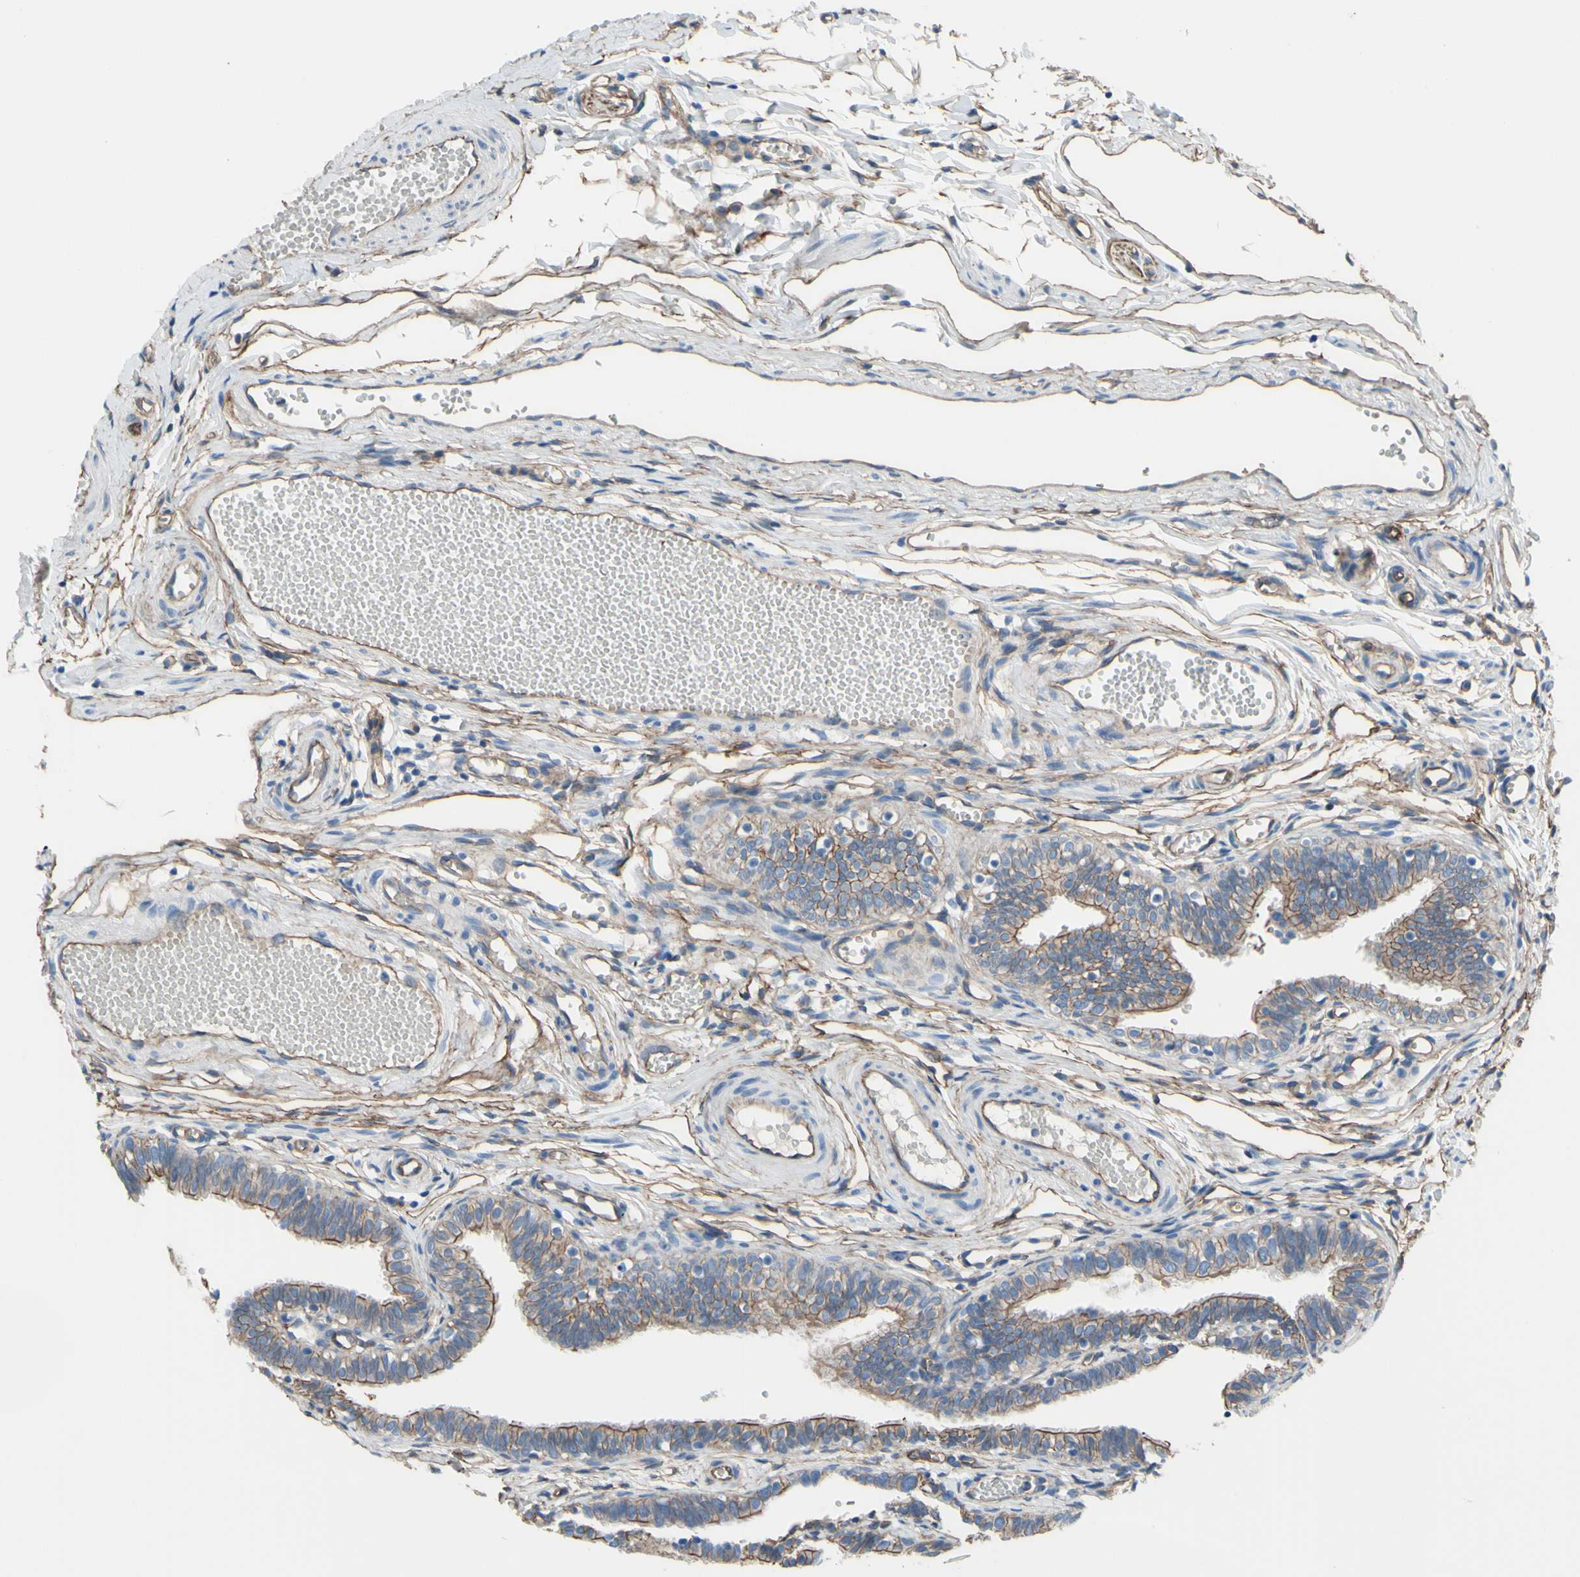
{"staining": {"intensity": "moderate", "quantity": ">75%", "location": "cytoplasmic/membranous"}, "tissue": "fallopian tube", "cell_type": "Glandular cells", "image_type": "normal", "snomed": [{"axis": "morphology", "description": "Normal tissue, NOS"}, {"axis": "topography", "description": "Fallopian tube"}, {"axis": "topography", "description": "Placenta"}], "caption": "Protein expression analysis of unremarkable fallopian tube shows moderate cytoplasmic/membranous expression in about >75% of glandular cells. (DAB (3,3'-diaminobenzidine) IHC, brown staining for protein, blue staining for nuclei).", "gene": "TPBG", "patient": {"sex": "female", "age": 34}}